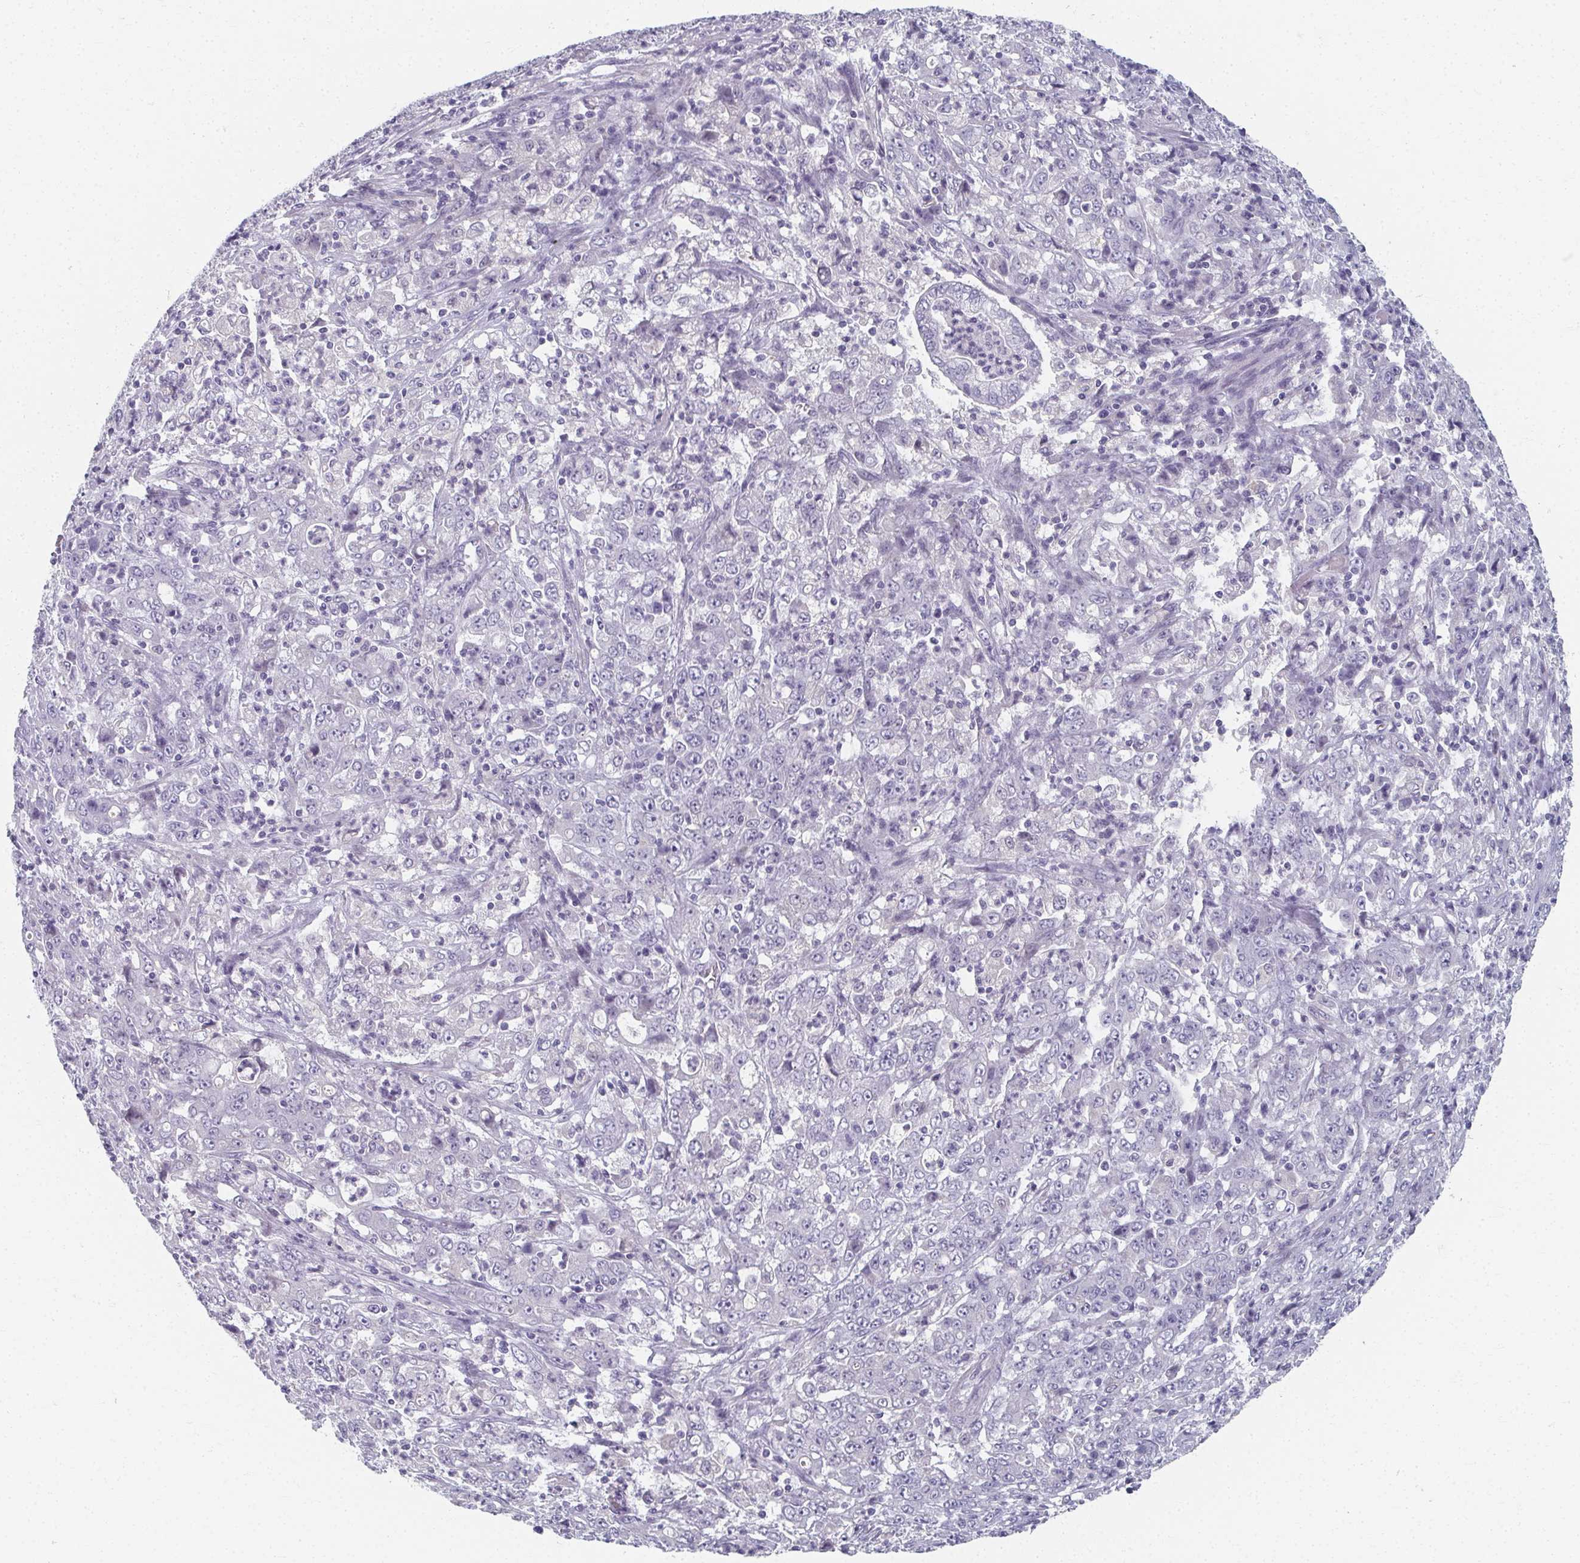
{"staining": {"intensity": "negative", "quantity": "none", "location": "none"}, "tissue": "stomach cancer", "cell_type": "Tumor cells", "image_type": "cancer", "snomed": [{"axis": "morphology", "description": "Adenocarcinoma, NOS"}, {"axis": "topography", "description": "Stomach, lower"}], "caption": "There is no significant expression in tumor cells of stomach cancer (adenocarcinoma).", "gene": "CAMKV", "patient": {"sex": "female", "age": 71}}